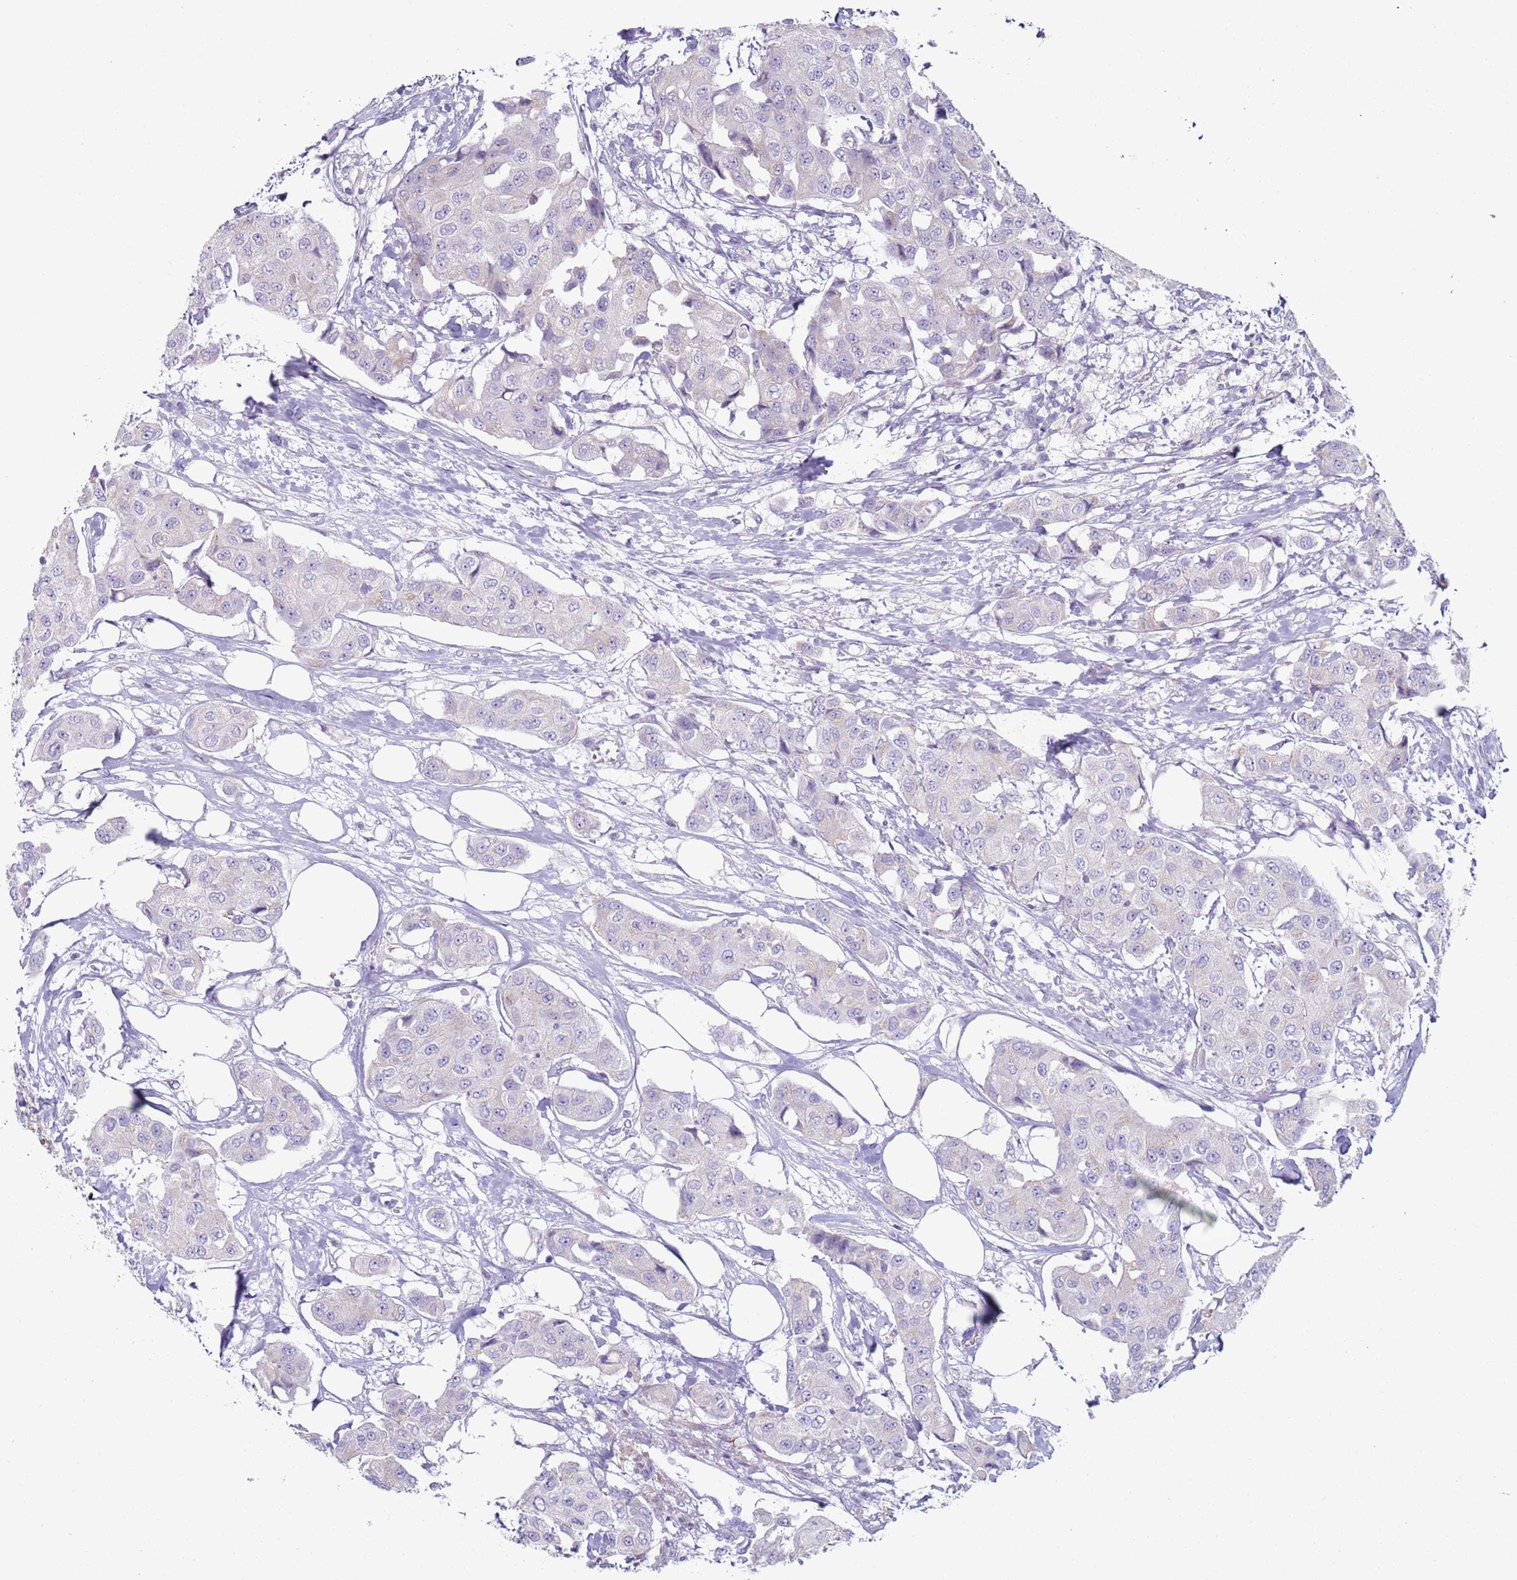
{"staining": {"intensity": "negative", "quantity": "none", "location": "none"}, "tissue": "breast cancer", "cell_type": "Tumor cells", "image_type": "cancer", "snomed": [{"axis": "morphology", "description": "Duct carcinoma"}, {"axis": "topography", "description": "Breast"}, {"axis": "topography", "description": "Lymph node"}], "caption": "Histopathology image shows no significant protein positivity in tumor cells of breast cancer.", "gene": "NPAP1", "patient": {"sex": "female", "age": 80}}